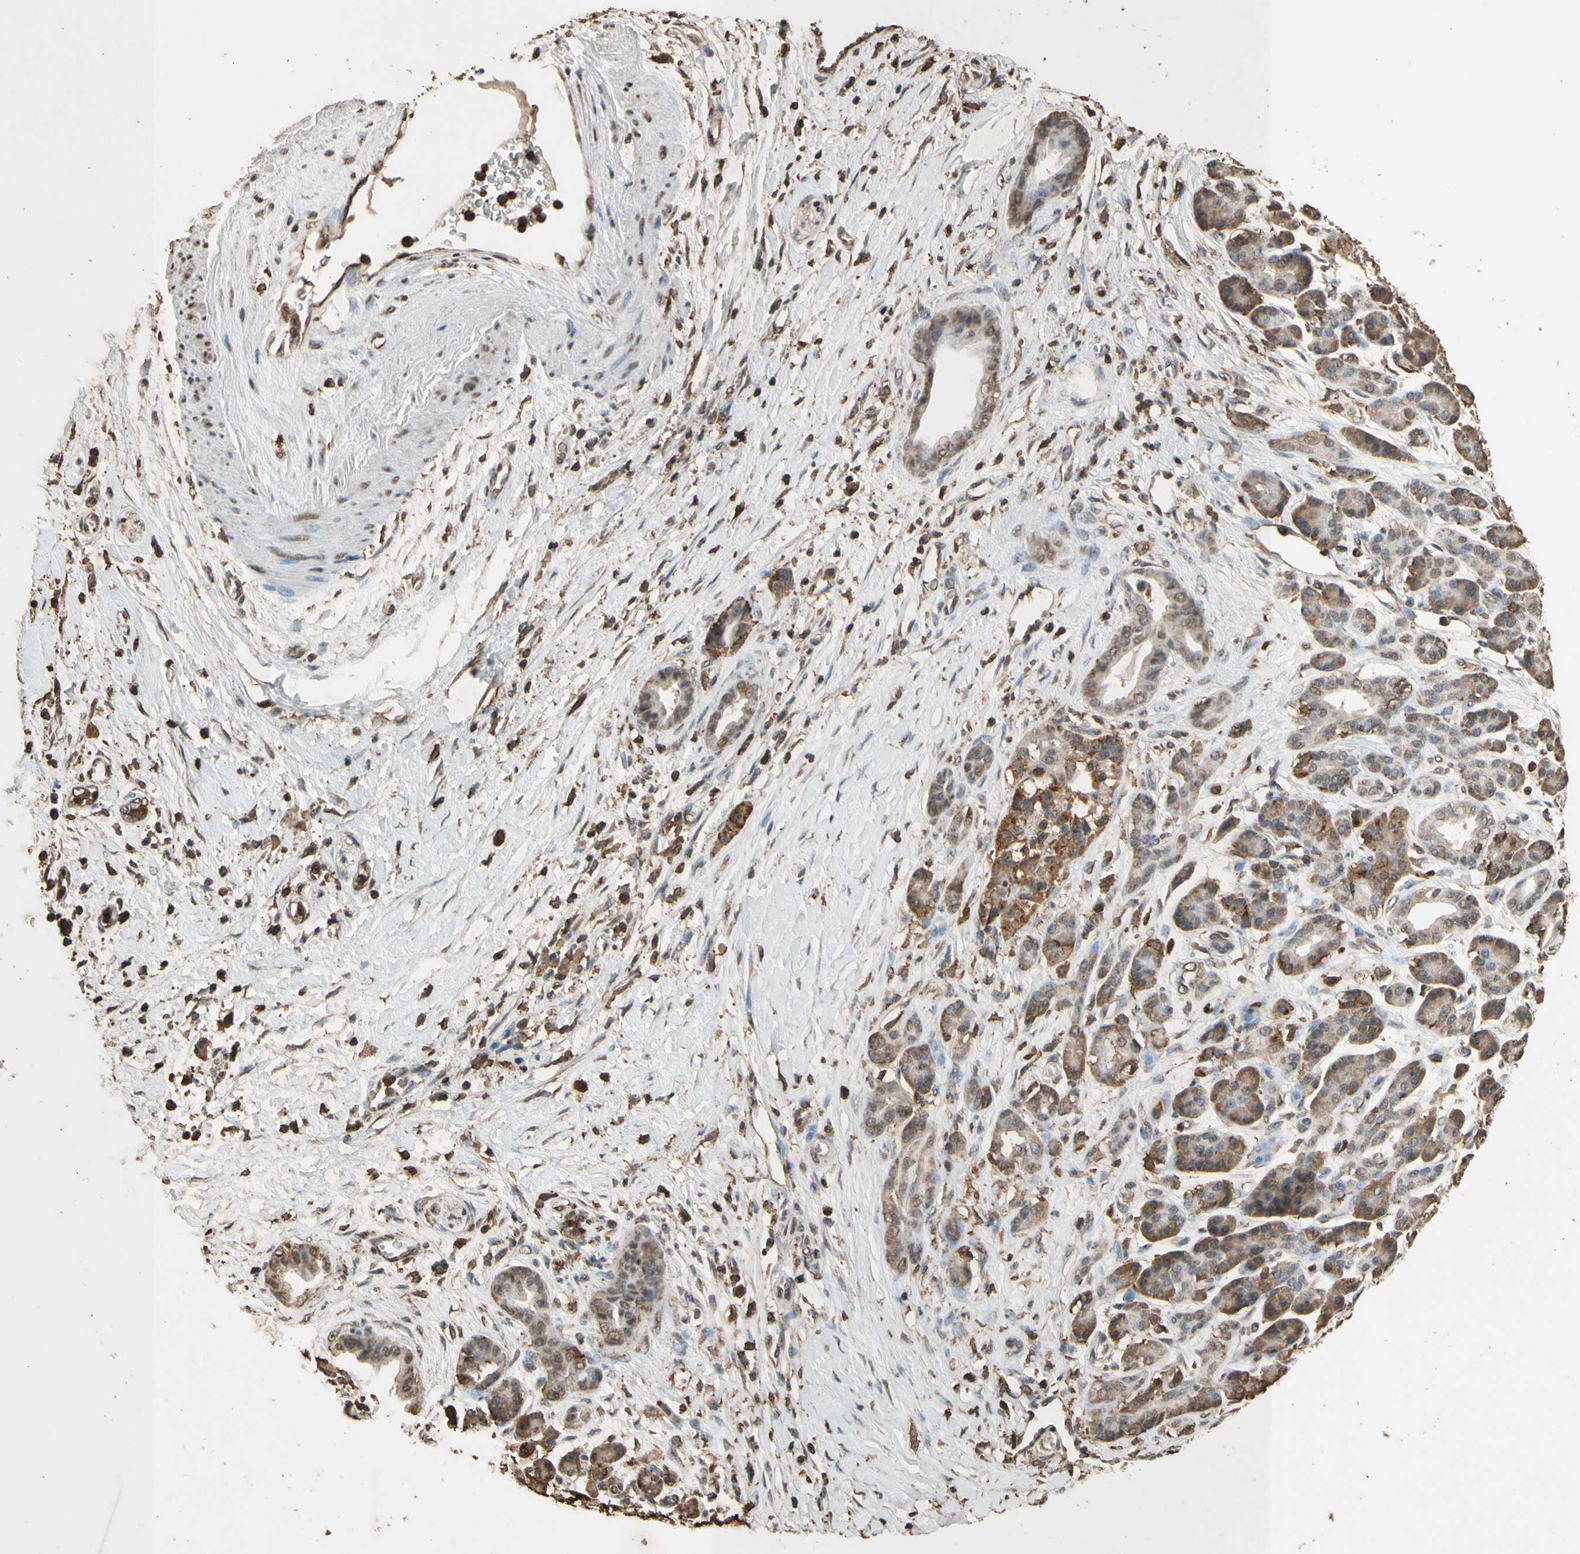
{"staining": {"intensity": "moderate", "quantity": ">75%", "location": "cytoplasmic/membranous,nuclear"}, "tissue": "pancreatic cancer", "cell_type": "Tumor cells", "image_type": "cancer", "snomed": [{"axis": "morphology", "description": "Adenocarcinoma, NOS"}, {"axis": "topography", "description": "Pancreas"}], "caption": "Immunohistochemistry photomicrograph of human pancreatic cancer (adenocarcinoma) stained for a protein (brown), which exhibits medium levels of moderate cytoplasmic/membranous and nuclear expression in about >75% of tumor cells.", "gene": "TNFSF13B", "patient": {"sex": "male", "age": 59}}